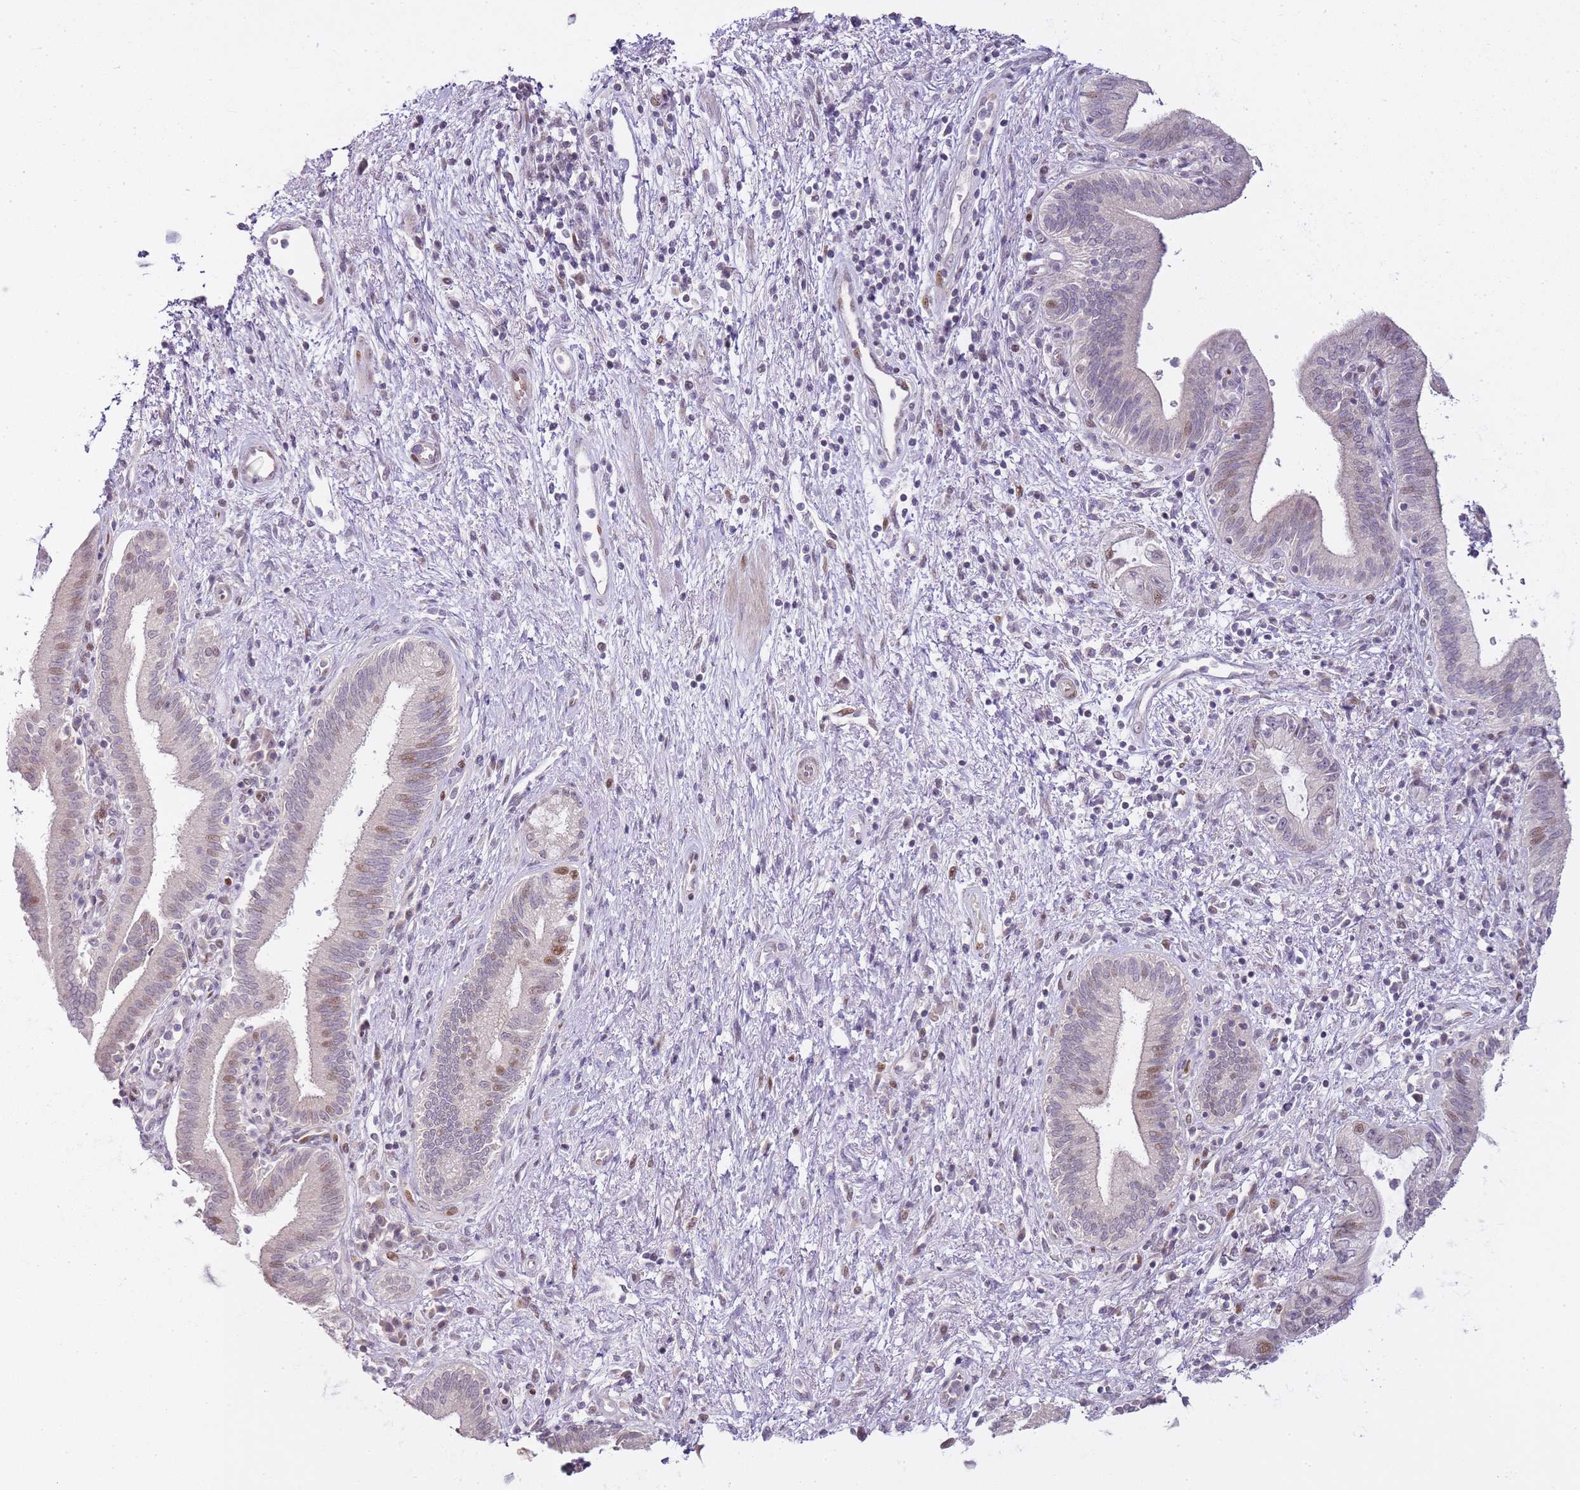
{"staining": {"intensity": "moderate", "quantity": "<25%", "location": "nuclear"}, "tissue": "pancreatic cancer", "cell_type": "Tumor cells", "image_type": "cancer", "snomed": [{"axis": "morphology", "description": "Adenocarcinoma, NOS"}, {"axis": "topography", "description": "Pancreas"}], "caption": "A high-resolution micrograph shows IHC staining of pancreatic adenocarcinoma, which exhibits moderate nuclear positivity in approximately <25% of tumor cells.", "gene": "OGG1", "patient": {"sex": "female", "age": 73}}